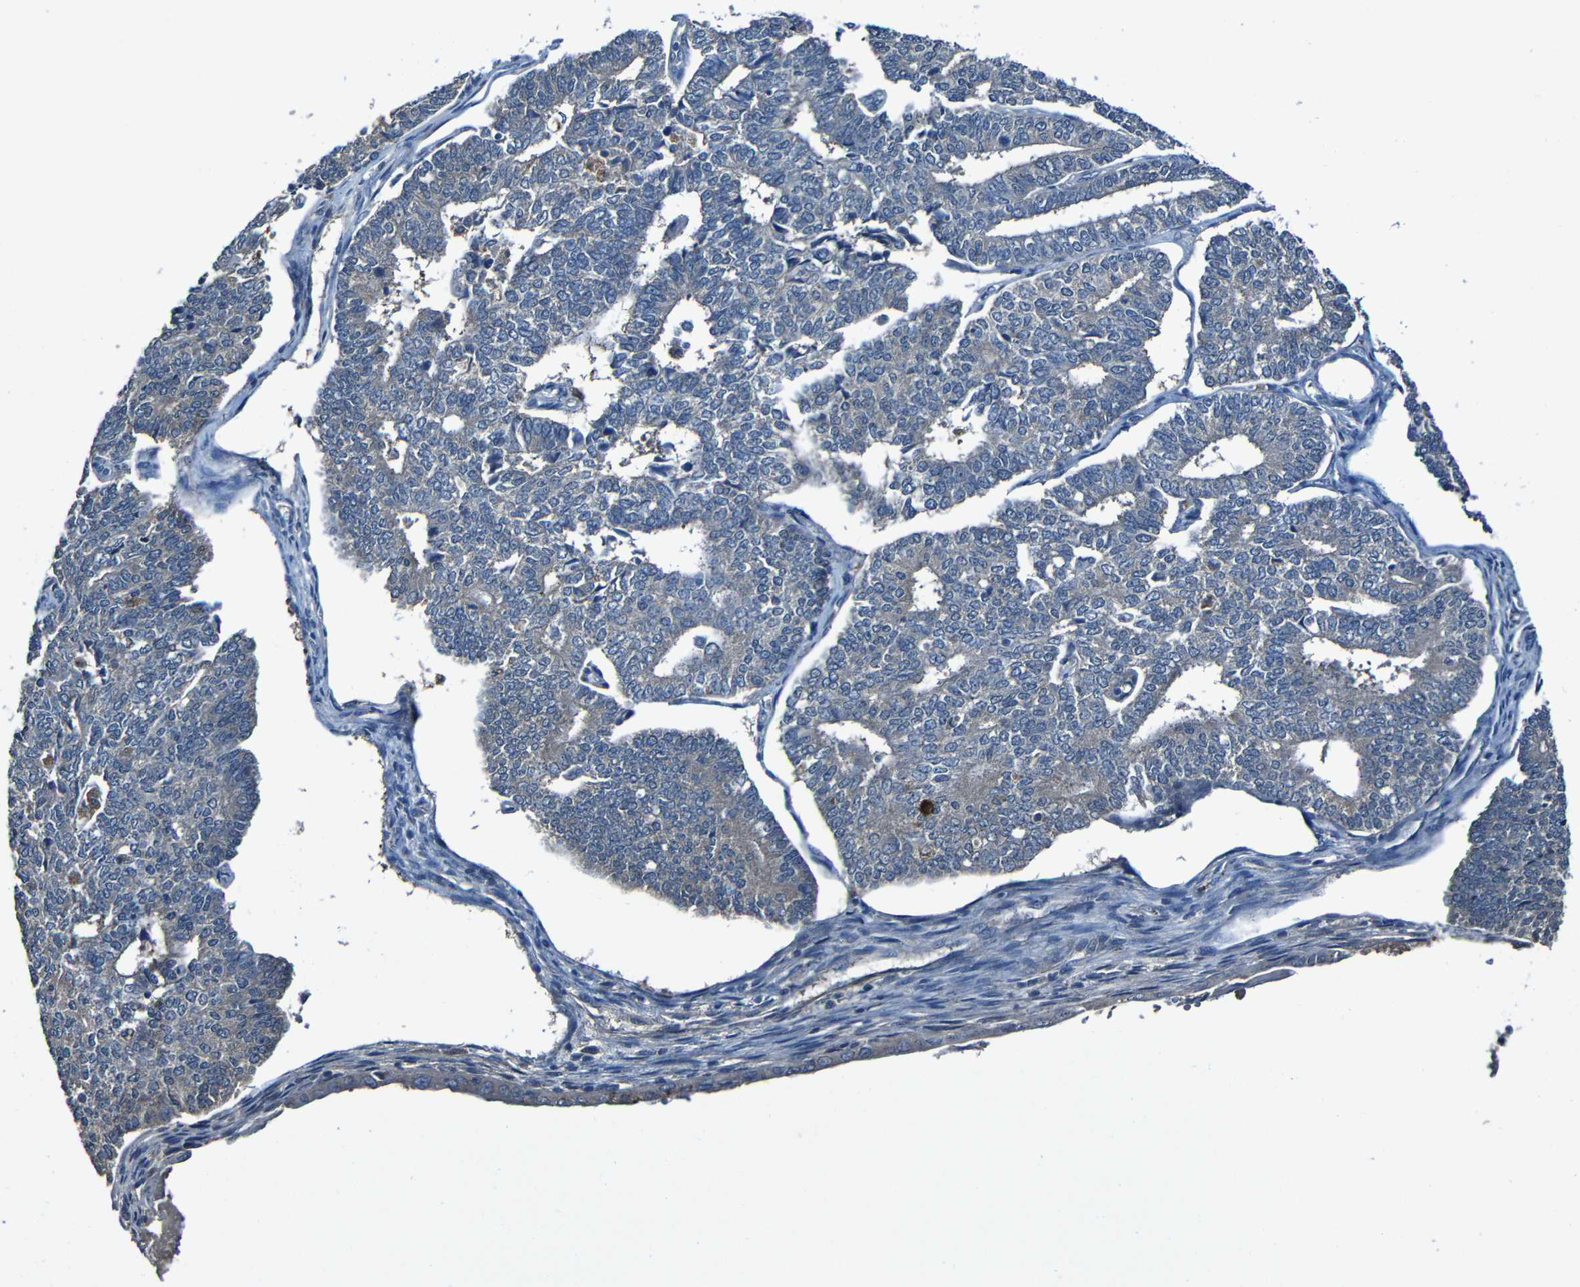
{"staining": {"intensity": "weak", "quantity": "<25%", "location": "cytoplasmic/membranous"}, "tissue": "endometrial cancer", "cell_type": "Tumor cells", "image_type": "cancer", "snomed": [{"axis": "morphology", "description": "Adenocarcinoma, NOS"}, {"axis": "topography", "description": "Endometrium"}], "caption": "Immunohistochemical staining of adenocarcinoma (endometrial) exhibits no significant expression in tumor cells. Brightfield microscopy of IHC stained with DAB (brown) and hematoxylin (blue), captured at high magnification.", "gene": "LRRC70", "patient": {"sex": "female", "age": 70}}